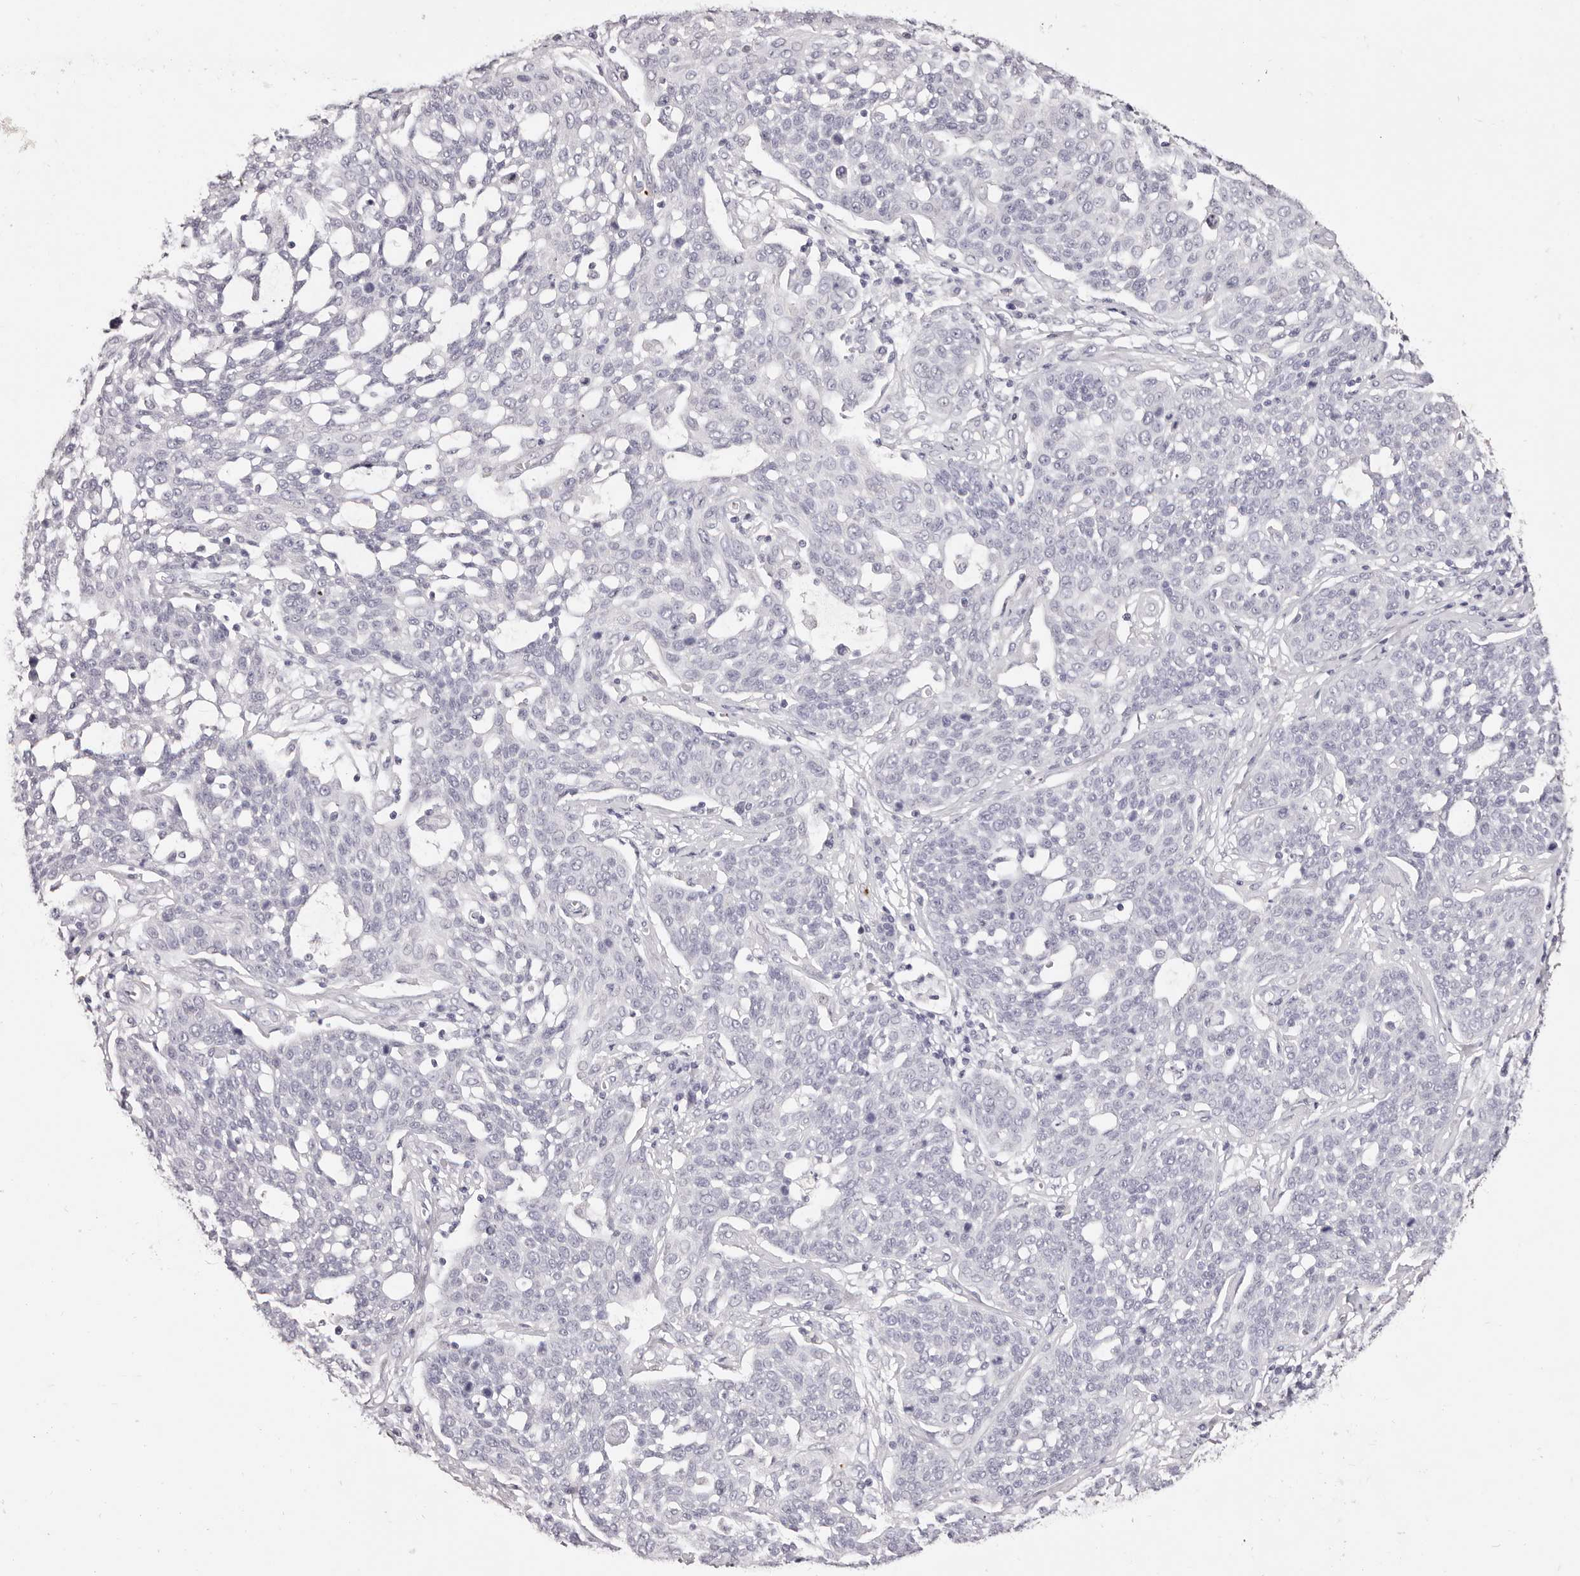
{"staining": {"intensity": "negative", "quantity": "none", "location": "none"}, "tissue": "cervical cancer", "cell_type": "Tumor cells", "image_type": "cancer", "snomed": [{"axis": "morphology", "description": "Squamous cell carcinoma, NOS"}, {"axis": "topography", "description": "Cervix"}], "caption": "Tumor cells show no significant protein expression in cervical cancer.", "gene": "PF4", "patient": {"sex": "female", "age": 34}}